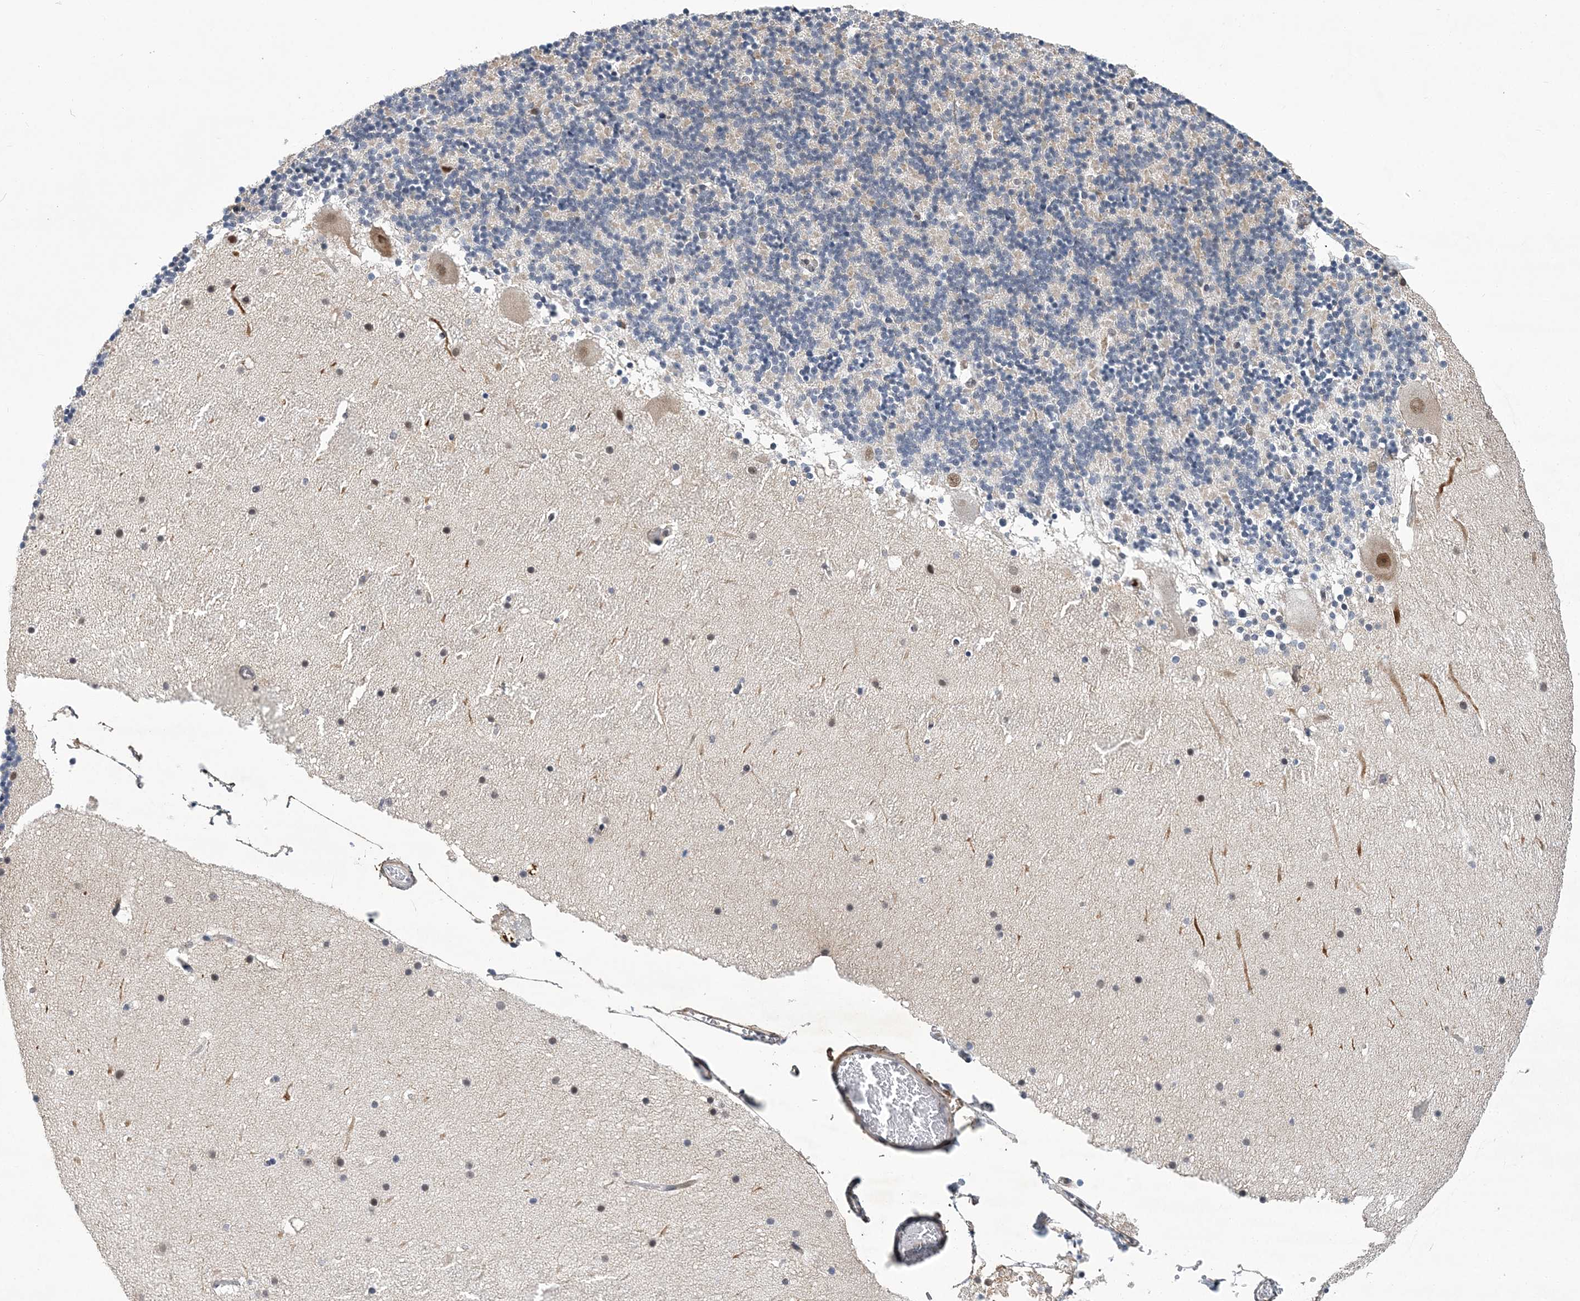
{"staining": {"intensity": "negative", "quantity": "none", "location": "none"}, "tissue": "cerebellum", "cell_type": "Cells in granular layer", "image_type": "normal", "snomed": [{"axis": "morphology", "description": "Normal tissue, NOS"}, {"axis": "topography", "description": "Cerebellum"}], "caption": "High power microscopy histopathology image of an immunohistochemistry (IHC) photomicrograph of benign cerebellum, revealing no significant positivity in cells in granular layer.", "gene": "FAM217A", "patient": {"sex": "male", "age": 57}}